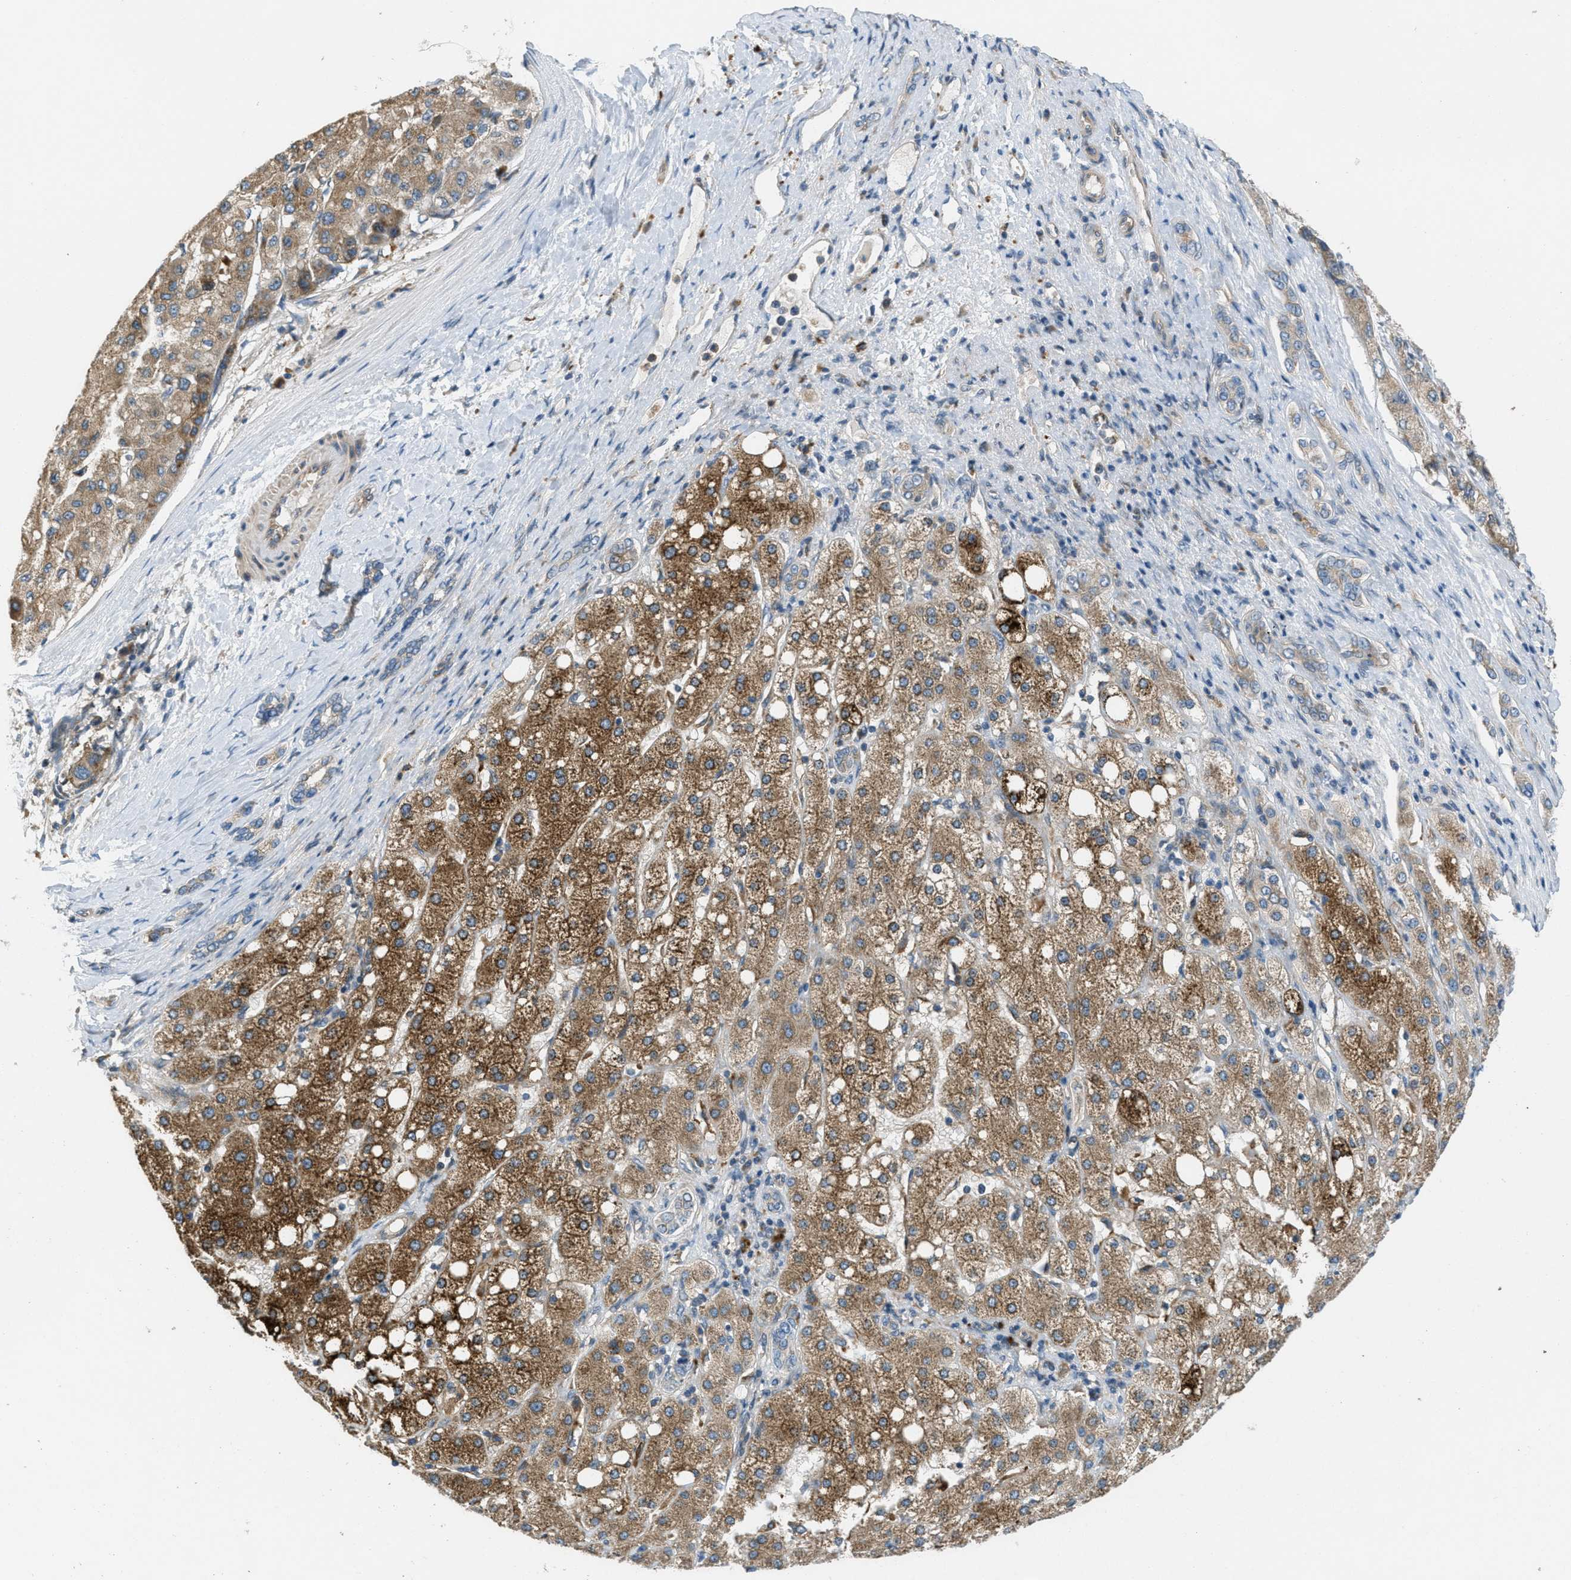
{"staining": {"intensity": "strong", "quantity": ">75%", "location": "cytoplasmic/membranous"}, "tissue": "liver cancer", "cell_type": "Tumor cells", "image_type": "cancer", "snomed": [{"axis": "morphology", "description": "Carcinoma, Hepatocellular, NOS"}, {"axis": "topography", "description": "Liver"}], "caption": "This histopathology image reveals IHC staining of human liver hepatocellular carcinoma, with high strong cytoplasmic/membranous expression in approximately >75% of tumor cells.", "gene": "ADCY6", "patient": {"sex": "male", "age": 80}}